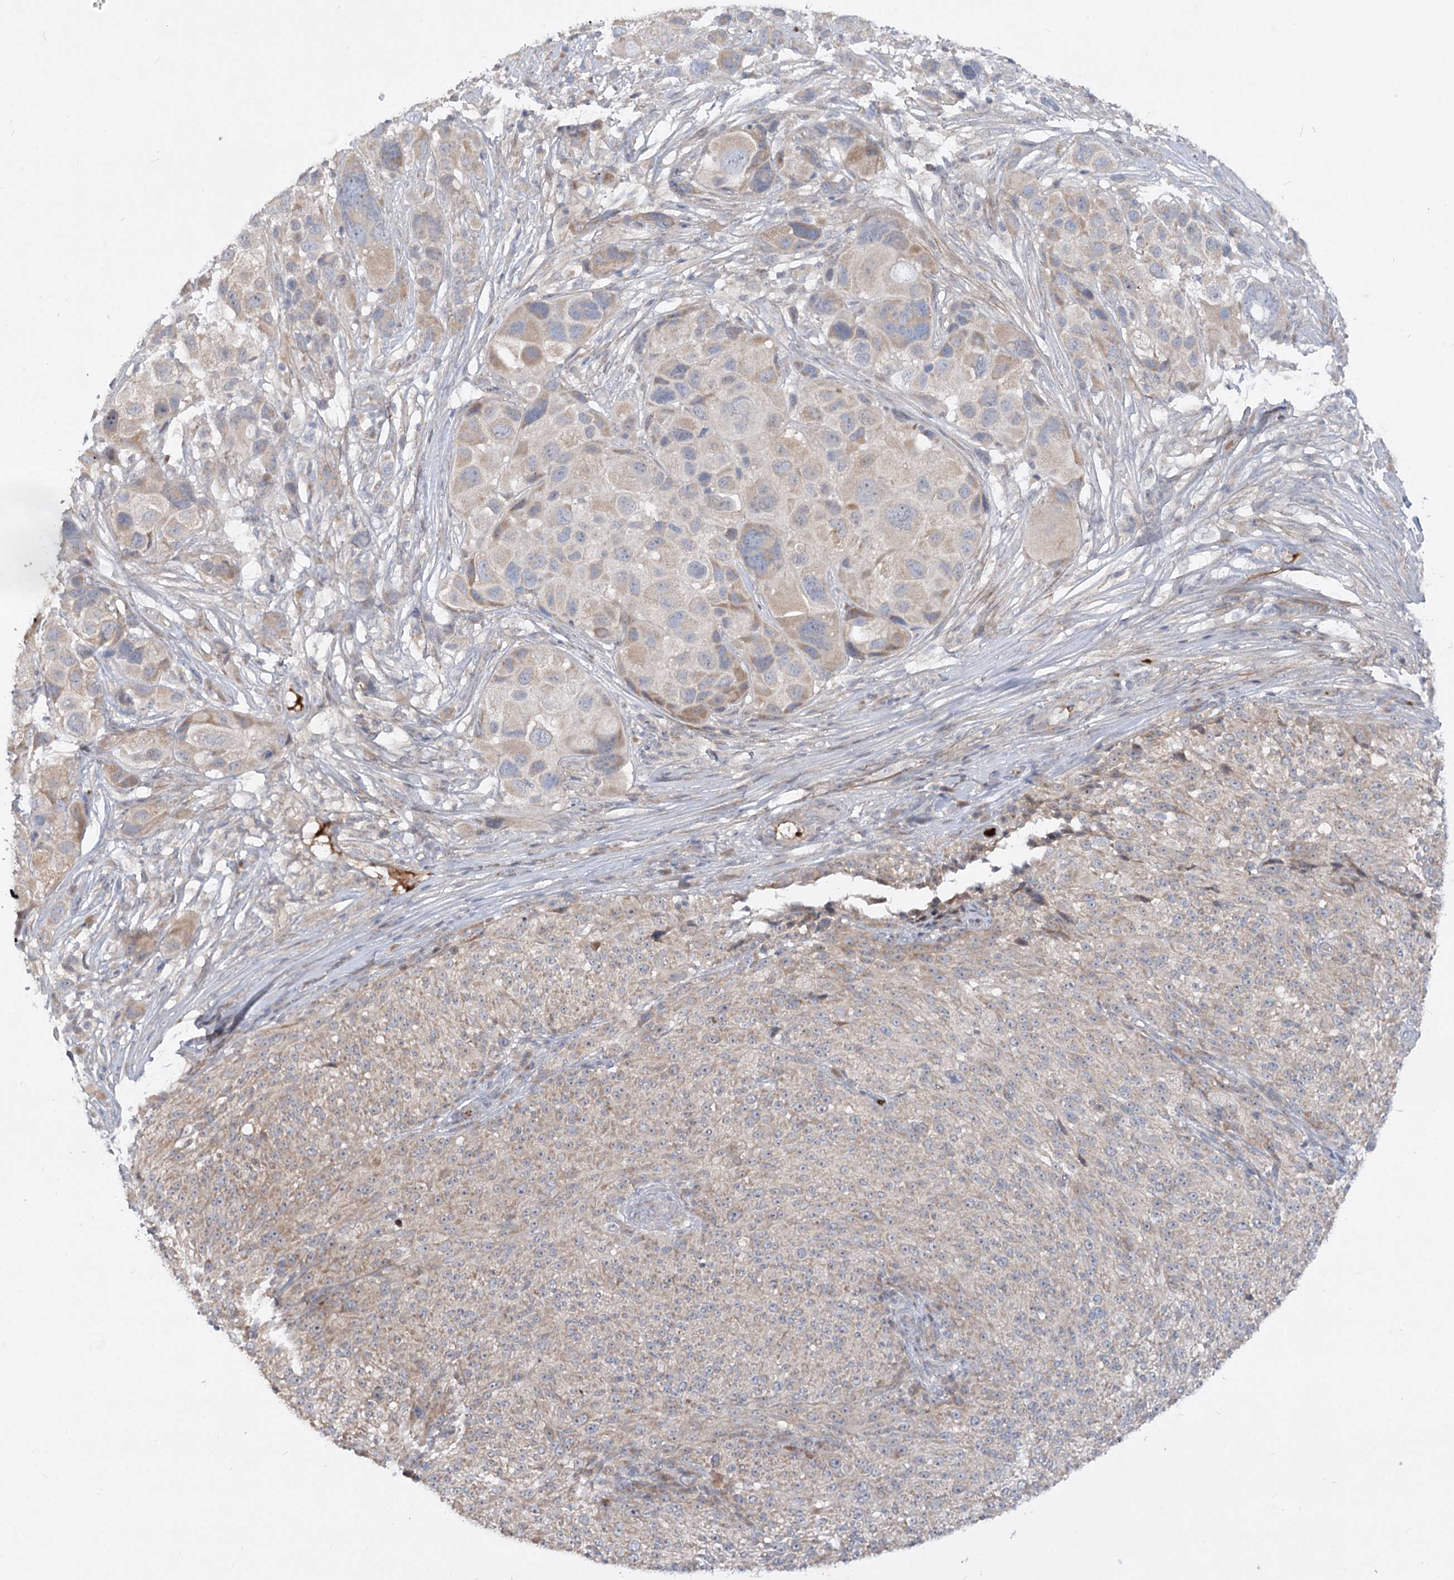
{"staining": {"intensity": "weak", "quantity": "25%-75%", "location": "cytoplasmic/membranous"}, "tissue": "melanoma", "cell_type": "Tumor cells", "image_type": "cancer", "snomed": [{"axis": "morphology", "description": "Malignant melanoma, NOS"}, {"axis": "topography", "description": "Skin of trunk"}], "caption": "Approximately 25%-75% of tumor cells in malignant melanoma reveal weak cytoplasmic/membranous protein staining as visualized by brown immunohistochemical staining.", "gene": "FGF19", "patient": {"sex": "male", "age": 71}}